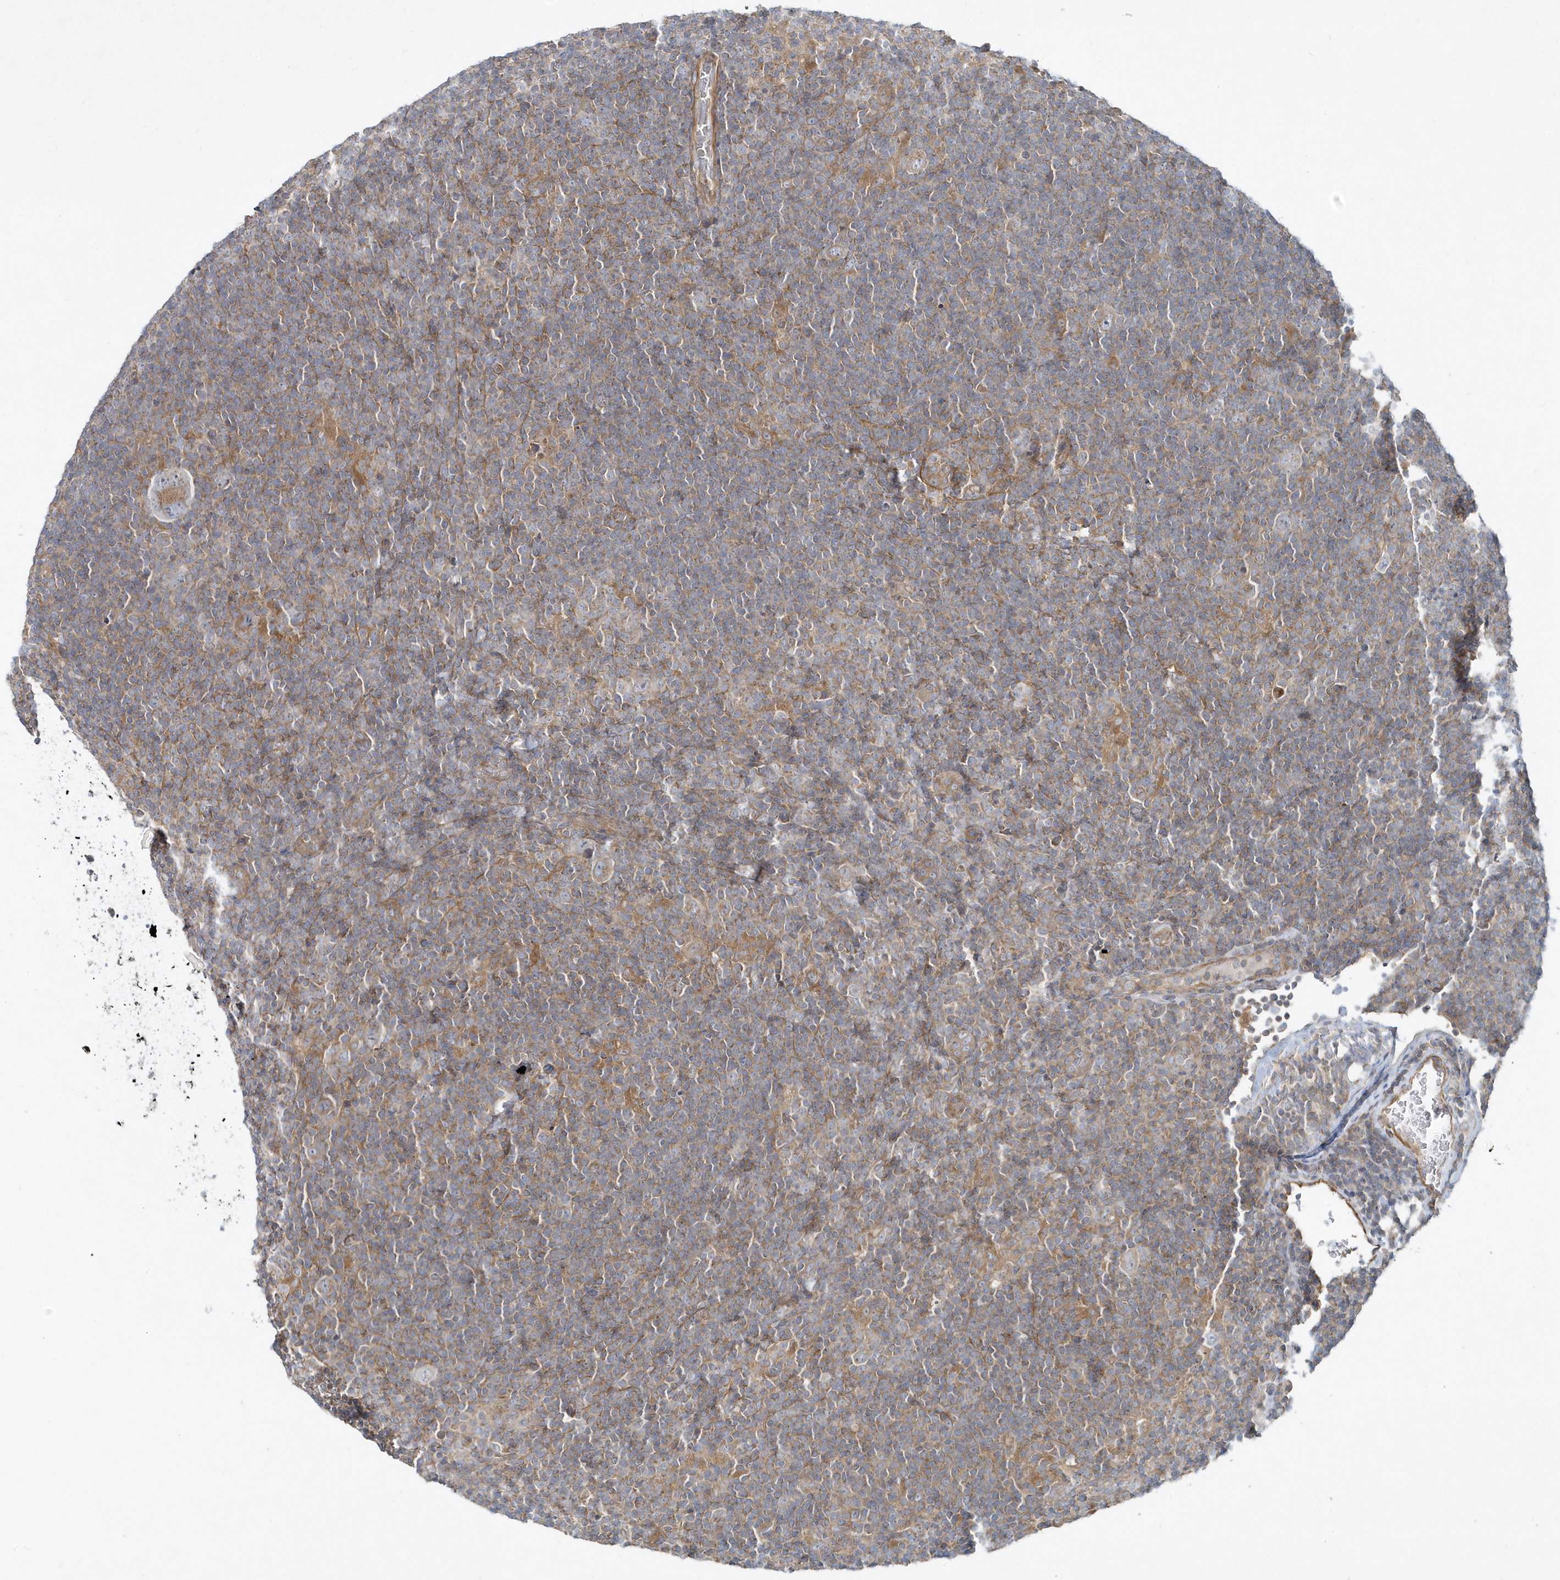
{"staining": {"intensity": "moderate", "quantity": "<25%", "location": "cytoplasmic/membranous"}, "tissue": "lymphoma", "cell_type": "Tumor cells", "image_type": "cancer", "snomed": [{"axis": "morphology", "description": "Hodgkin's disease, NOS"}, {"axis": "topography", "description": "Lymph node"}], "caption": "Human Hodgkin's disease stained for a protein (brown) reveals moderate cytoplasmic/membranous positive positivity in about <25% of tumor cells.", "gene": "LEXM", "patient": {"sex": "female", "age": 57}}